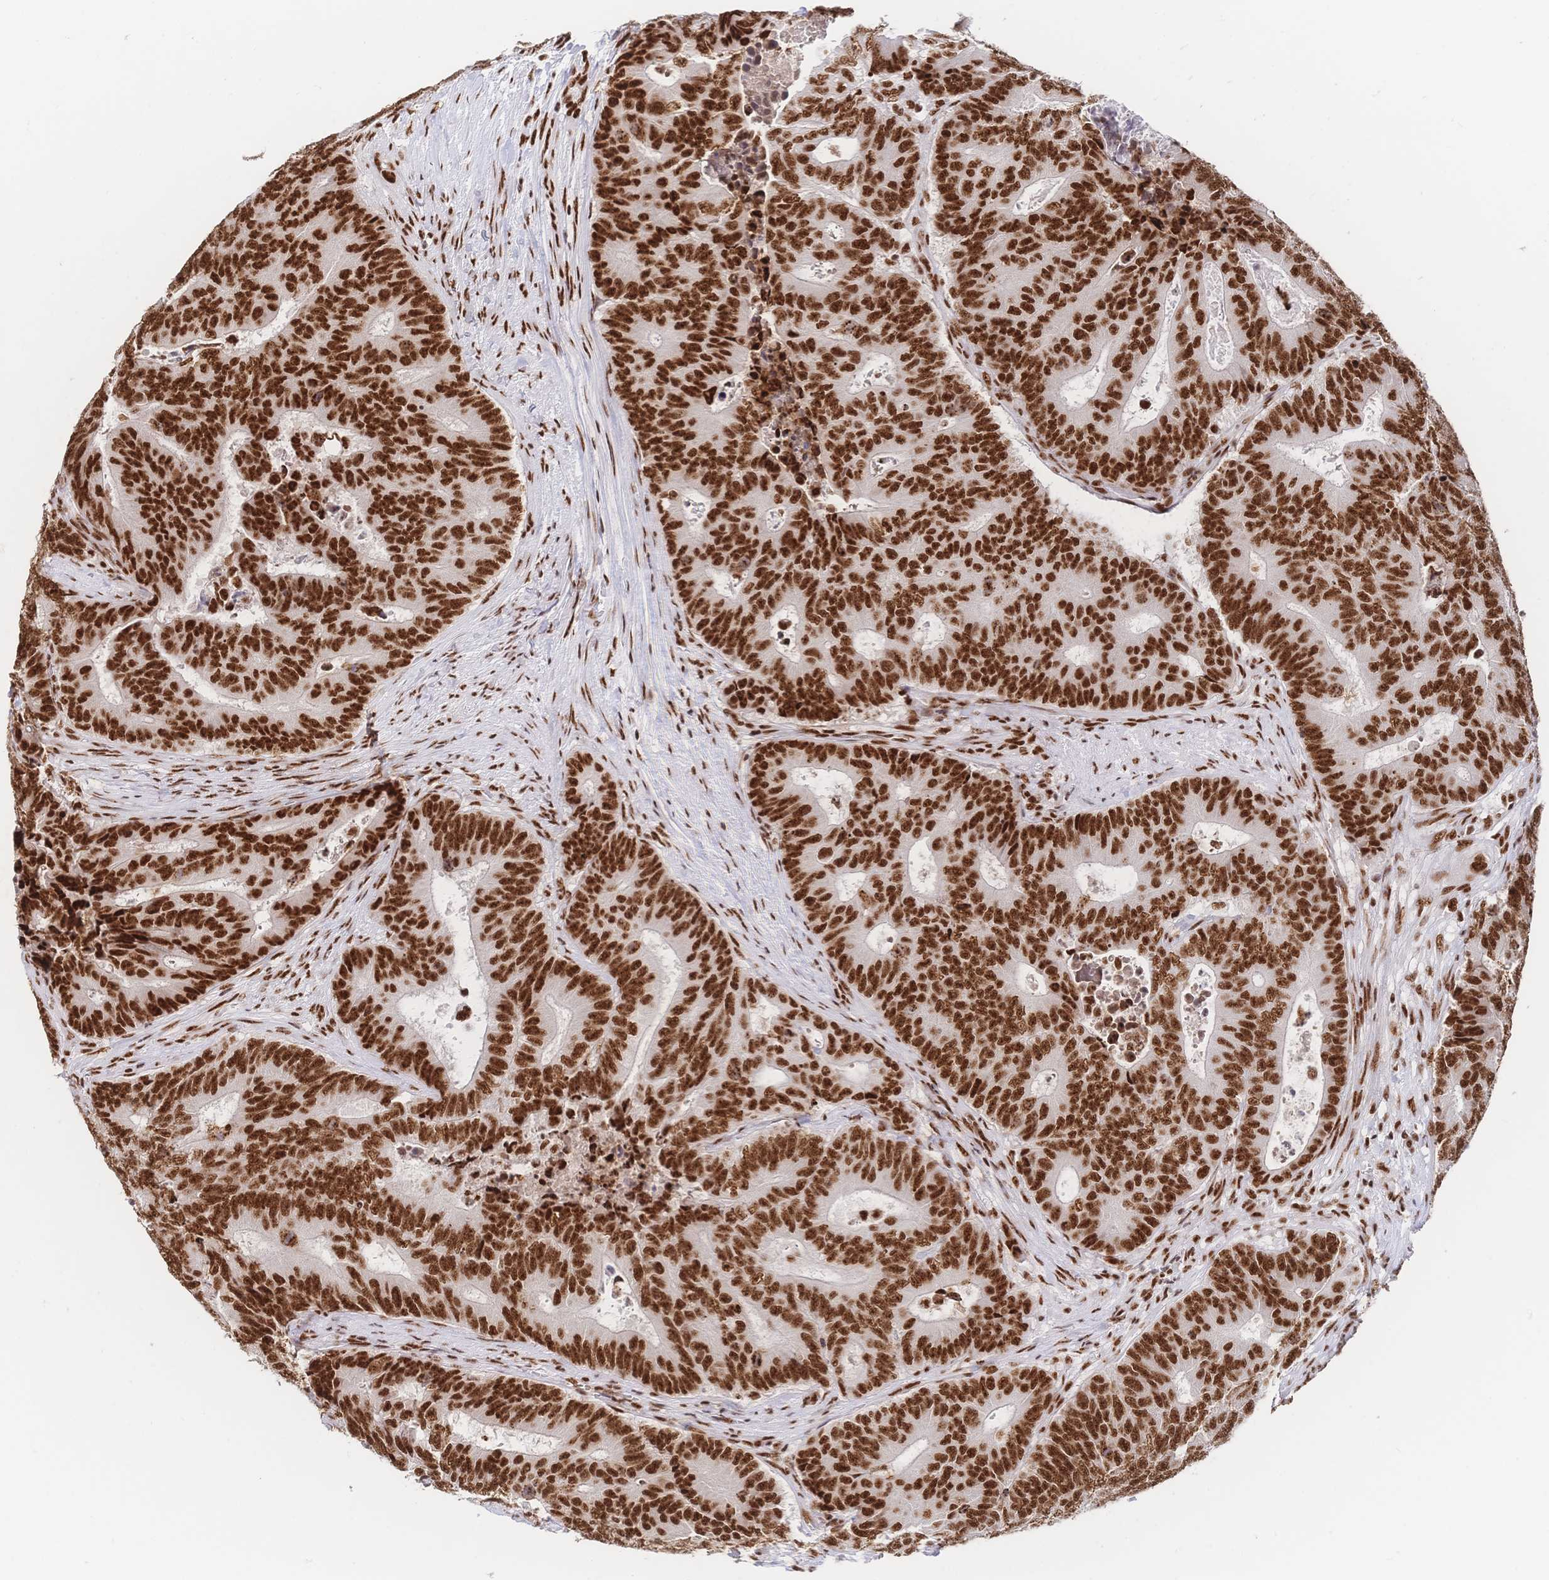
{"staining": {"intensity": "strong", "quantity": ">75%", "location": "nuclear"}, "tissue": "colorectal cancer", "cell_type": "Tumor cells", "image_type": "cancer", "snomed": [{"axis": "morphology", "description": "Adenocarcinoma, NOS"}, {"axis": "topography", "description": "Colon"}], "caption": "Immunohistochemistry image of adenocarcinoma (colorectal) stained for a protein (brown), which displays high levels of strong nuclear positivity in about >75% of tumor cells.", "gene": "SRSF1", "patient": {"sex": "female", "age": 48}}